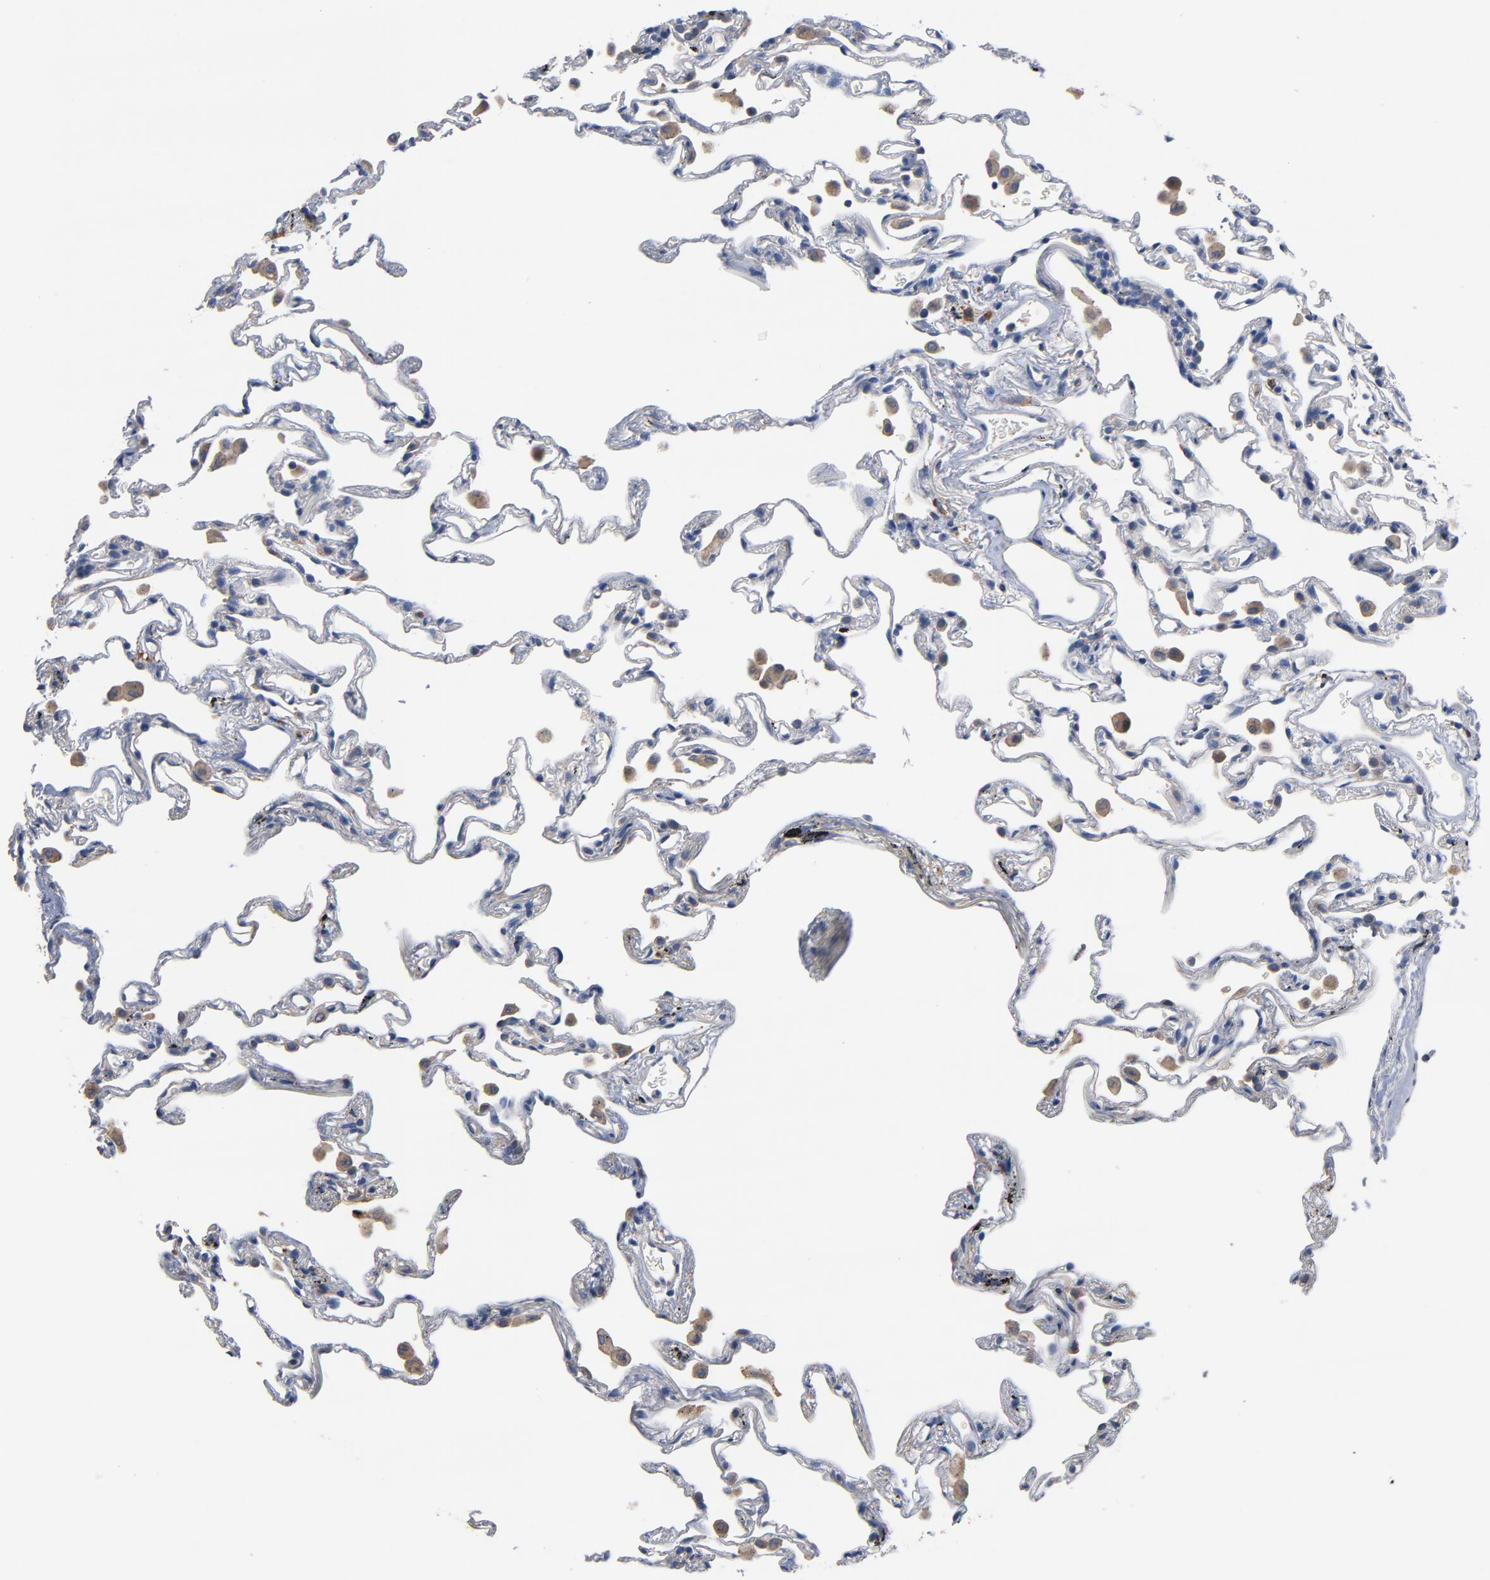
{"staining": {"intensity": "weak", "quantity": "<25%", "location": "cytoplasmic/membranous"}, "tissue": "lung", "cell_type": "Alveolar cells", "image_type": "normal", "snomed": [{"axis": "morphology", "description": "Normal tissue, NOS"}, {"axis": "morphology", "description": "Inflammation, NOS"}, {"axis": "topography", "description": "Lung"}], "caption": "Lung stained for a protein using immunohistochemistry (IHC) exhibits no expression alveolar cells.", "gene": "TLR4", "patient": {"sex": "male", "age": 69}}